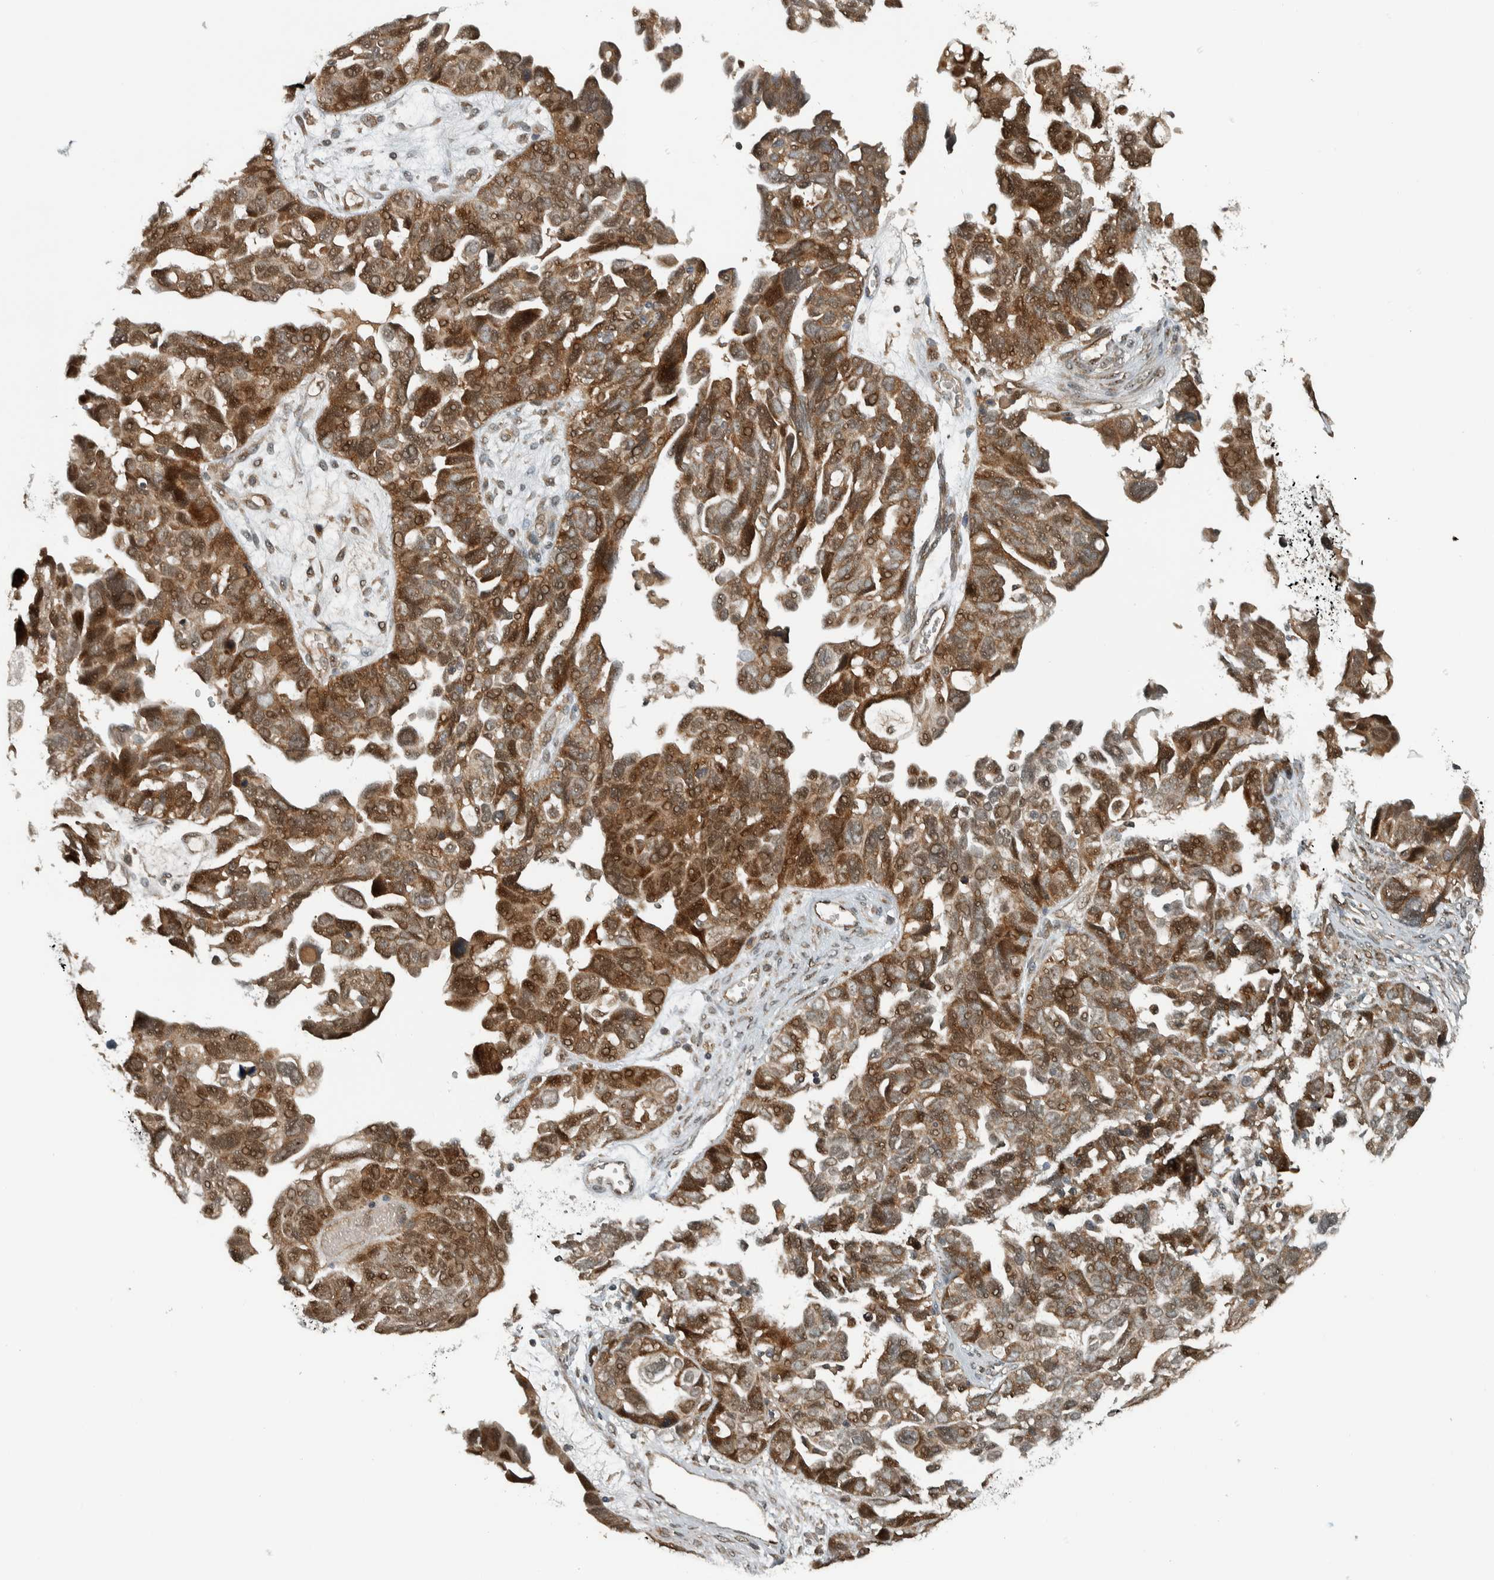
{"staining": {"intensity": "moderate", "quantity": ">75%", "location": "cytoplasmic/membranous,nuclear"}, "tissue": "ovarian cancer", "cell_type": "Tumor cells", "image_type": "cancer", "snomed": [{"axis": "morphology", "description": "Cystadenocarcinoma, mucinous, NOS"}, {"axis": "topography", "description": "Ovary"}], "caption": "Immunohistochemistry (IHC) of human ovarian cancer (mucinous cystadenocarcinoma) displays medium levels of moderate cytoplasmic/membranous and nuclear positivity in approximately >75% of tumor cells. Nuclei are stained in blue.", "gene": "XPO5", "patient": {"sex": "female", "age": 61}}